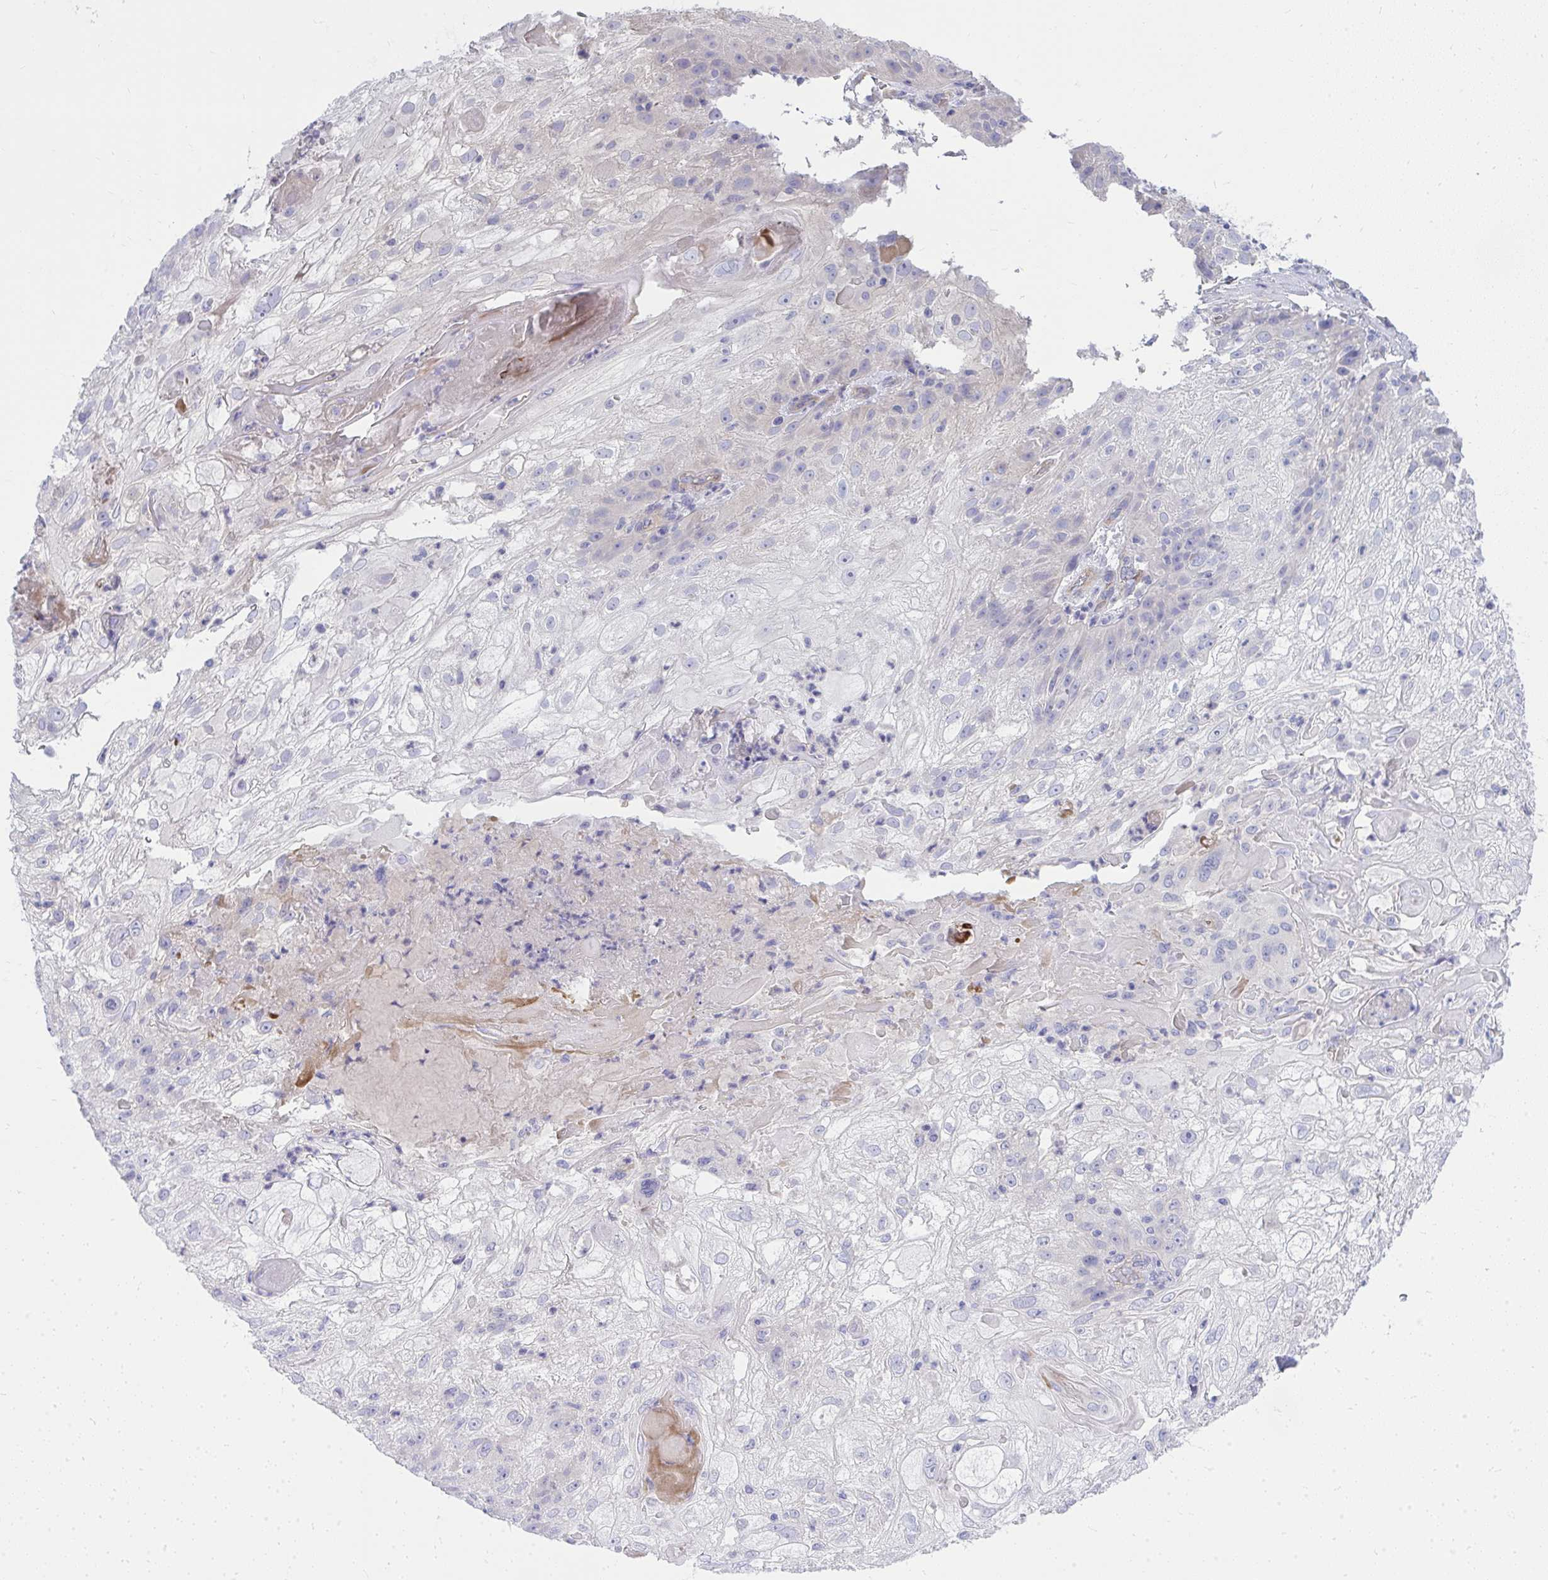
{"staining": {"intensity": "negative", "quantity": "none", "location": "none"}, "tissue": "skin cancer", "cell_type": "Tumor cells", "image_type": "cancer", "snomed": [{"axis": "morphology", "description": "Normal tissue, NOS"}, {"axis": "morphology", "description": "Squamous cell carcinoma, NOS"}, {"axis": "topography", "description": "Skin"}], "caption": "Immunohistochemistry (IHC) of human skin squamous cell carcinoma reveals no expression in tumor cells. (Brightfield microscopy of DAB (3,3'-diaminobenzidine) immunohistochemistry (IHC) at high magnification).", "gene": "LRRC36", "patient": {"sex": "female", "age": 83}}